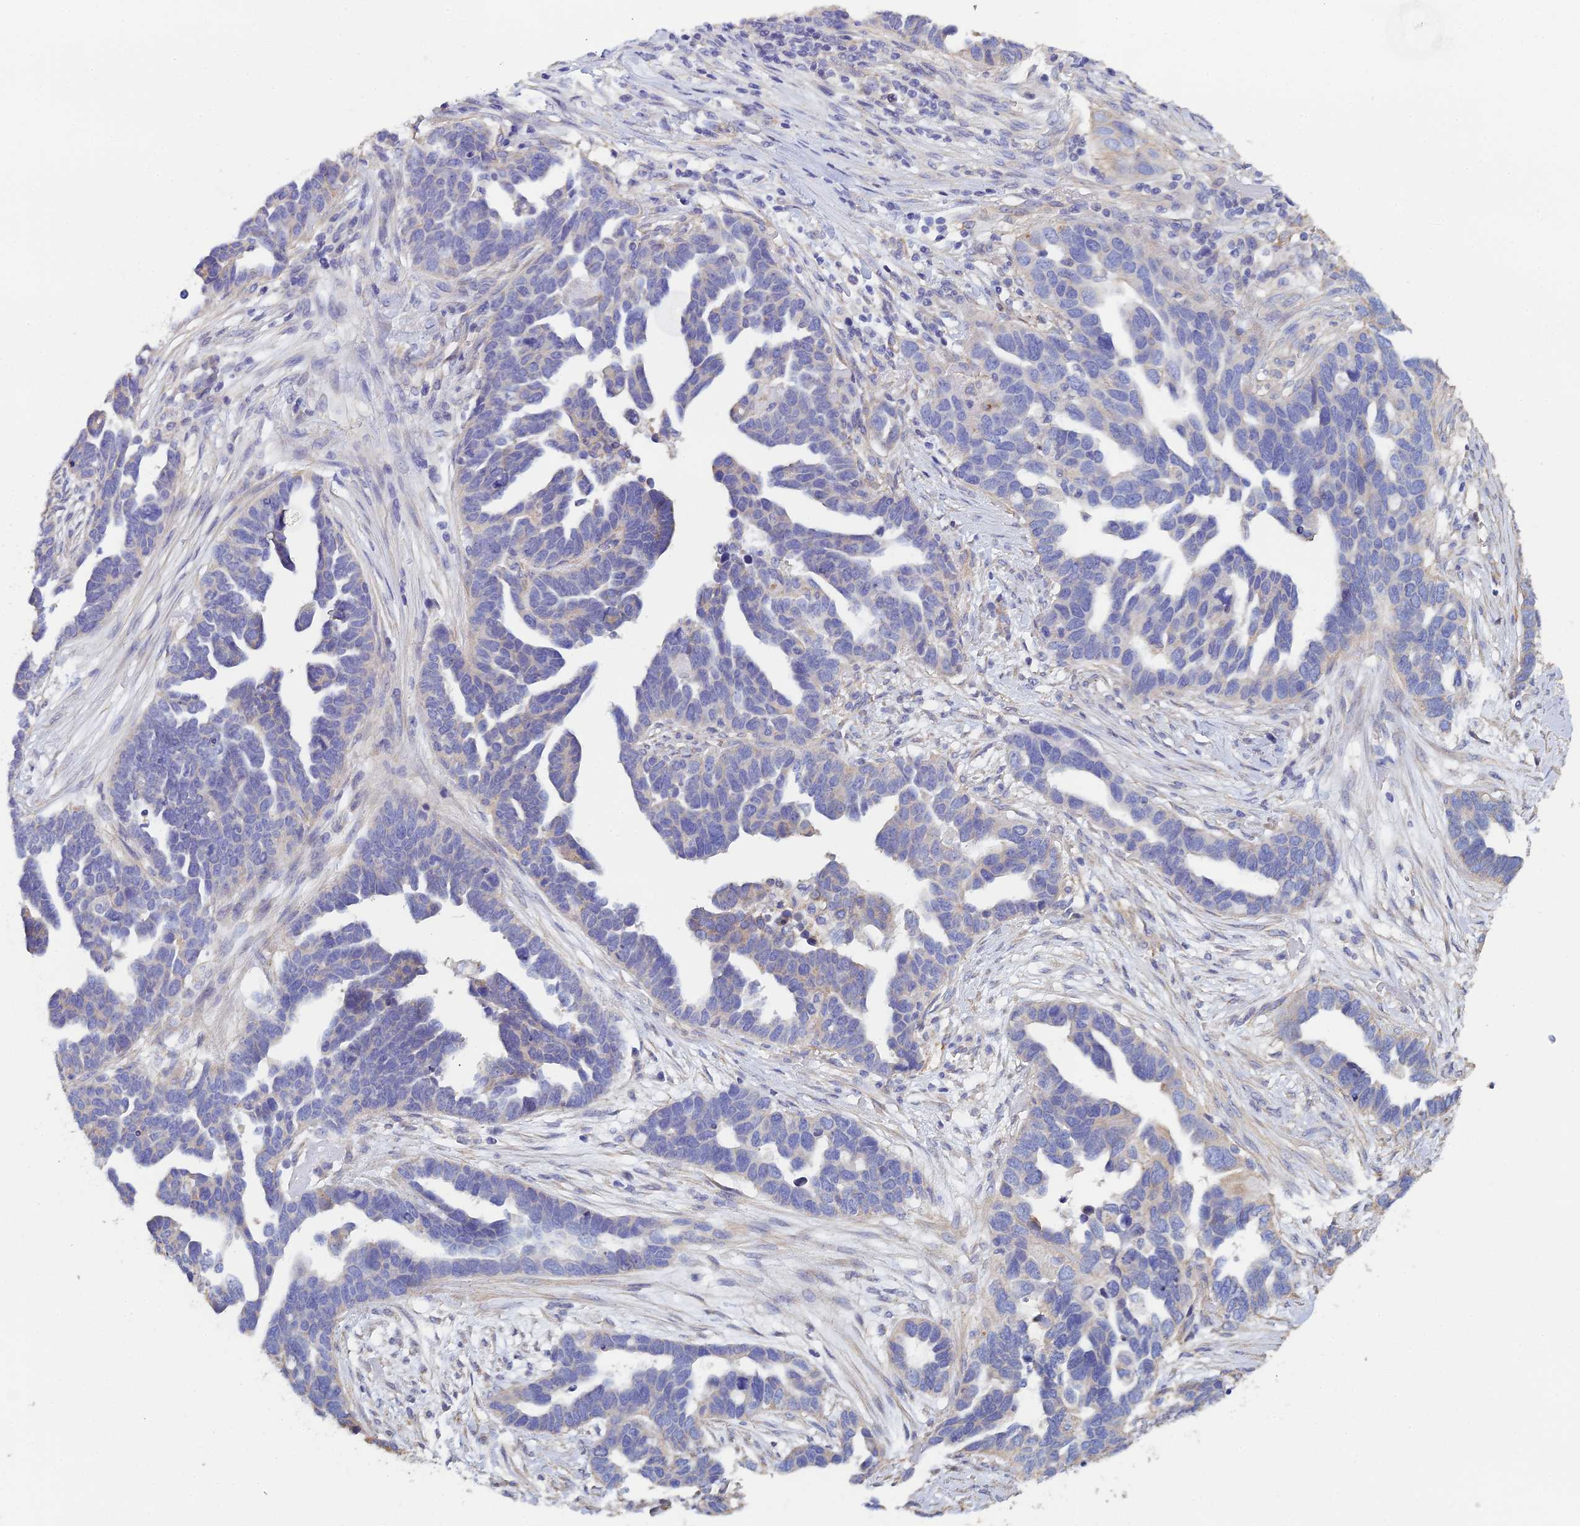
{"staining": {"intensity": "negative", "quantity": "none", "location": "none"}, "tissue": "ovarian cancer", "cell_type": "Tumor cells", "image_type": "cancer", "snomed": [{"axis": "morphology", "description": "Cystadenocarcinoma, serous, NOS"}, {"axis": "topography", "description": "Ovary"}], "caption": "A photomicrograph of human ovarian cancer (serous cystadenocarcinoma) is negative for staining in tumor cells.", "gene": "PCDHA5", "patient": {"sex": "female", "age": 54}}